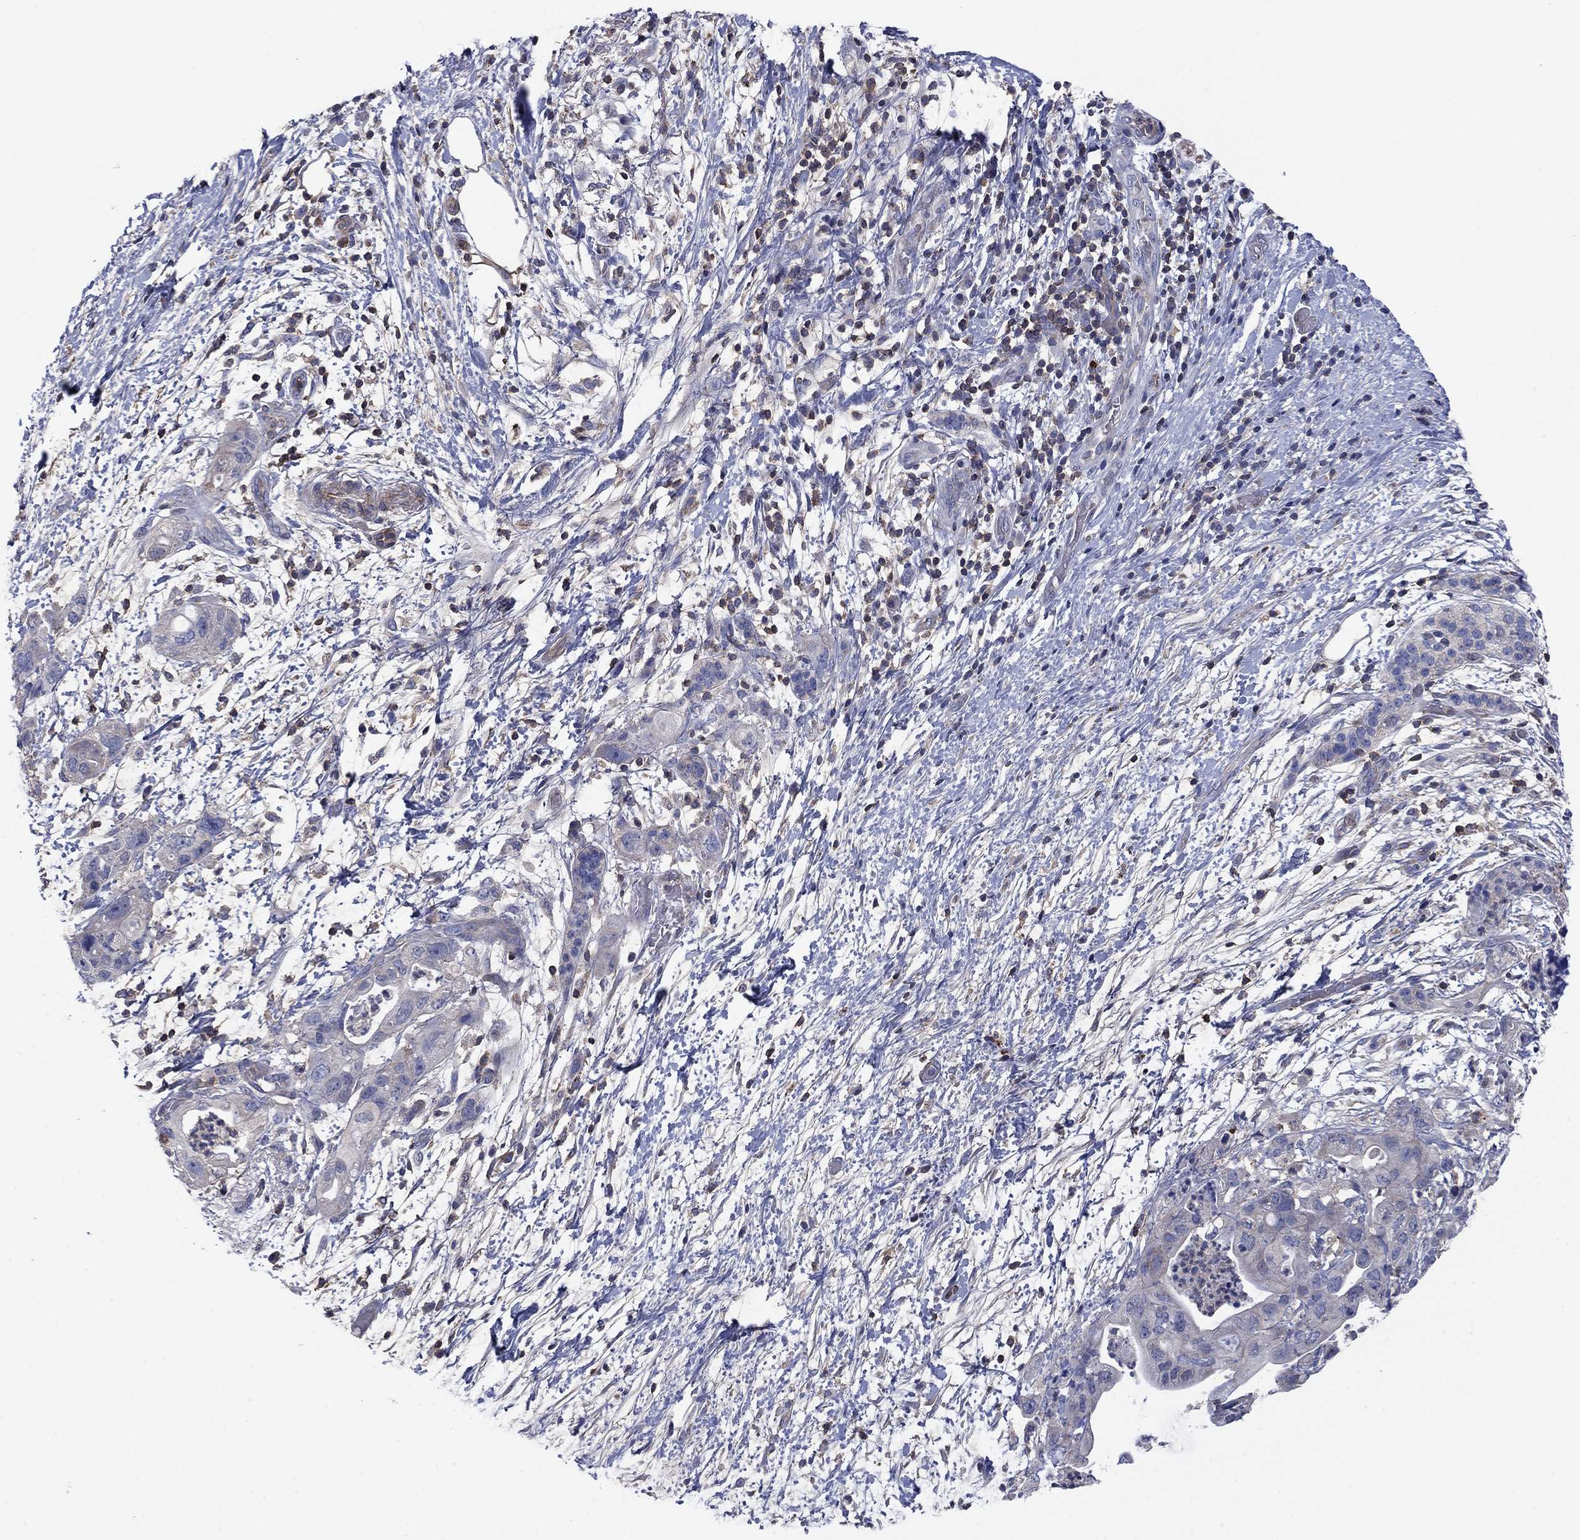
{"staining": {"intensity": "negative", "quantity": "none", "location": "none"}, "tissue": "pancreatic cancer", "cell_type": "Tumor cells", "image_type": "cancer", "snomed": [{"axis": "morphology", "description": "Adenocarcinoma, NOS"}, {"axis": "topography", "description": "Pancreas"}], "caption": "Tumor cells show no significant positivity in pancreatic cancer (adenocarcinoma).", "gene": "PSD4", "patient": {"sex": "female", "age": 72}}